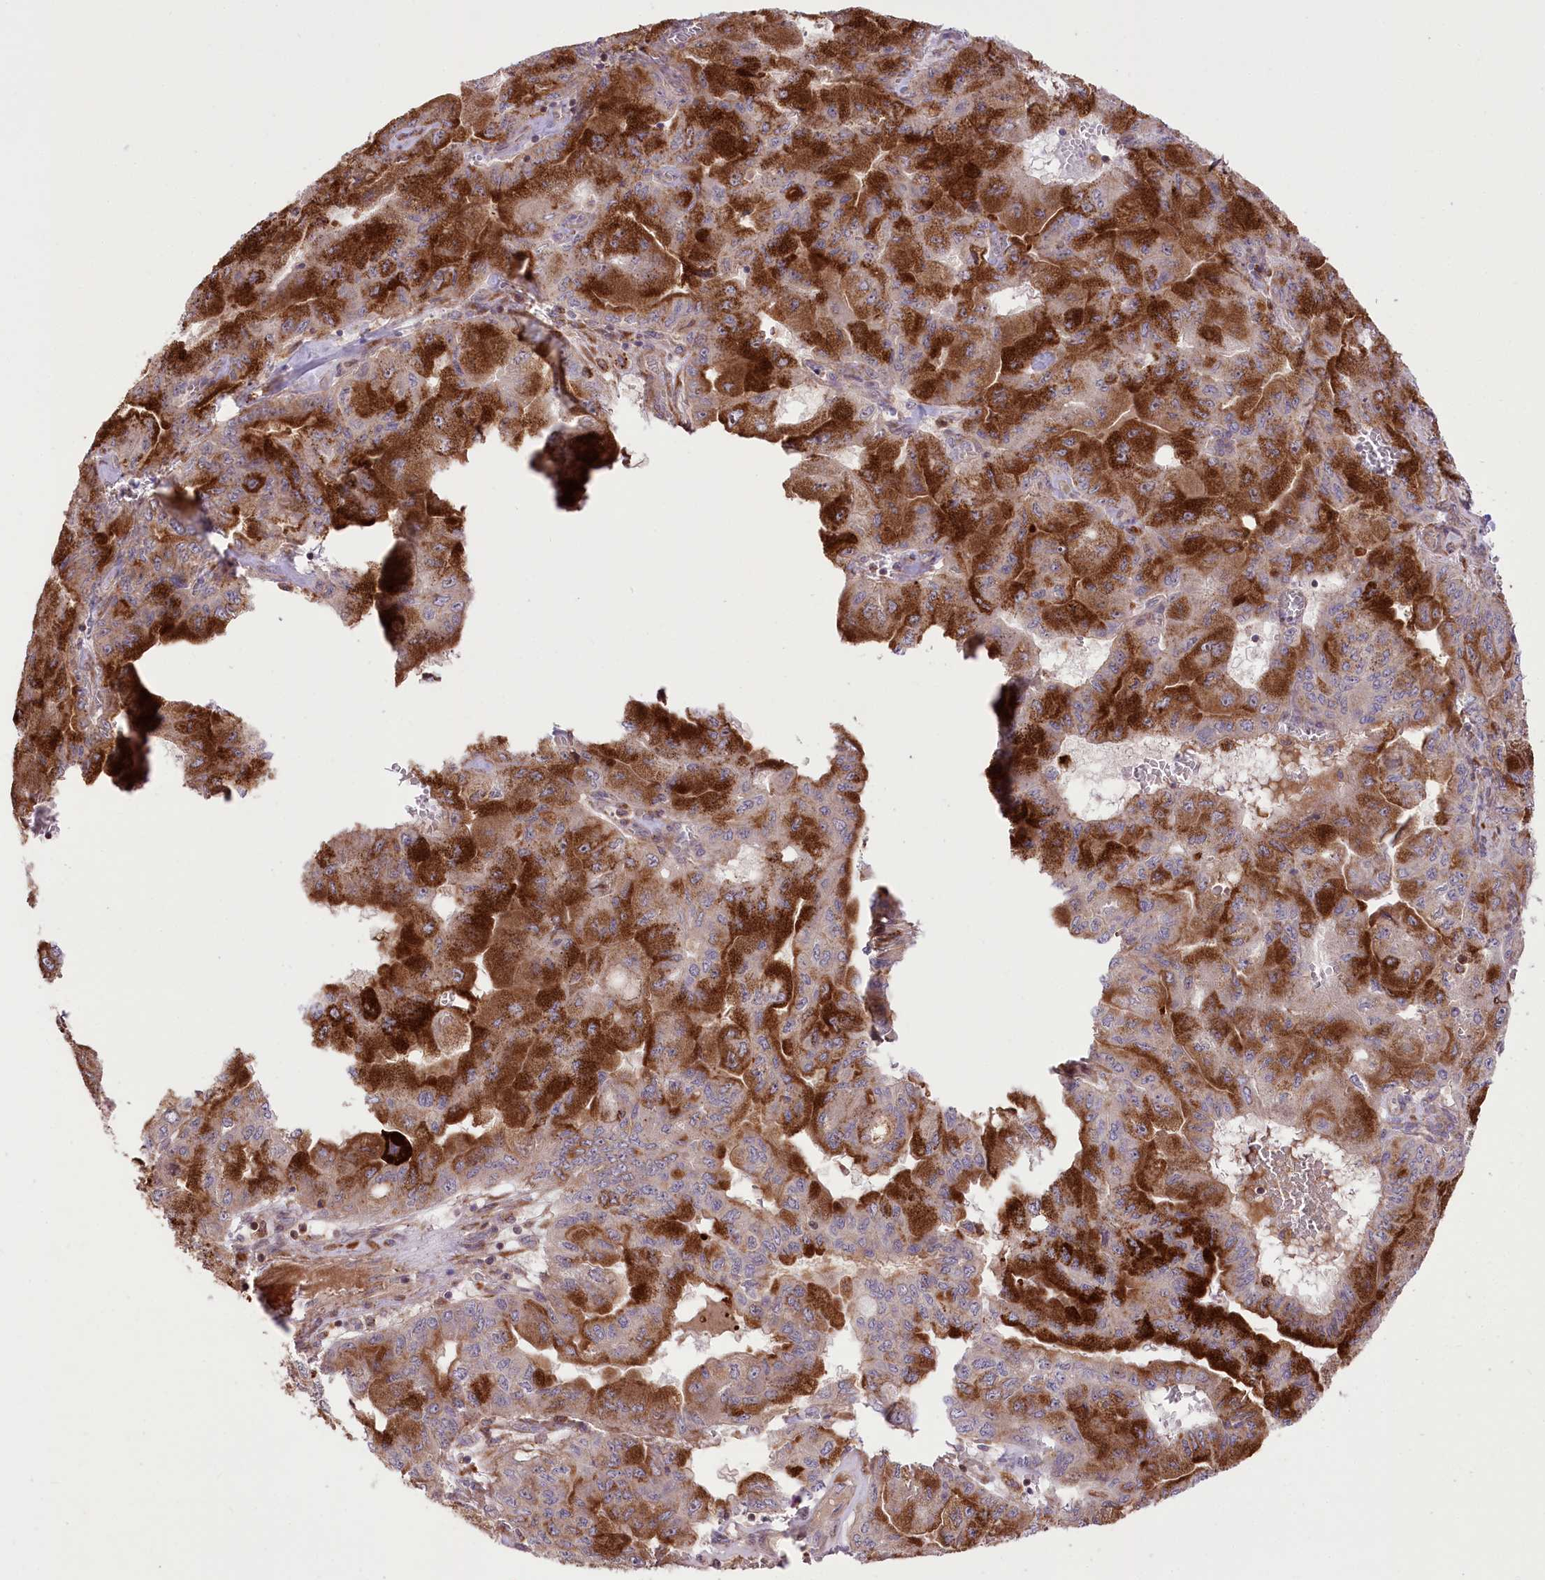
{"staining": {"intensity": "strong", "quantity": "25%-75%", "location": "cytoplasmic/membranous"}, "tissue": "pancreatic cancer", "cell_type": "Tumor cells", "image_type": "cancer", "snomed": [{"axis": "morphology", "description": "Adenocarcinoma, NOS"}, {"axis": "topography", "description": "Pancreas"}], "caption": "About 25%-75% of tumor cells in human pancreatic cancer (adenocarcinoma) show strong cytoplasmic/membranous protein expression as visualized by brown immunohistochemical staining.", "gene": "RNF24", "patient": {"sex": "male", "age": 51}}